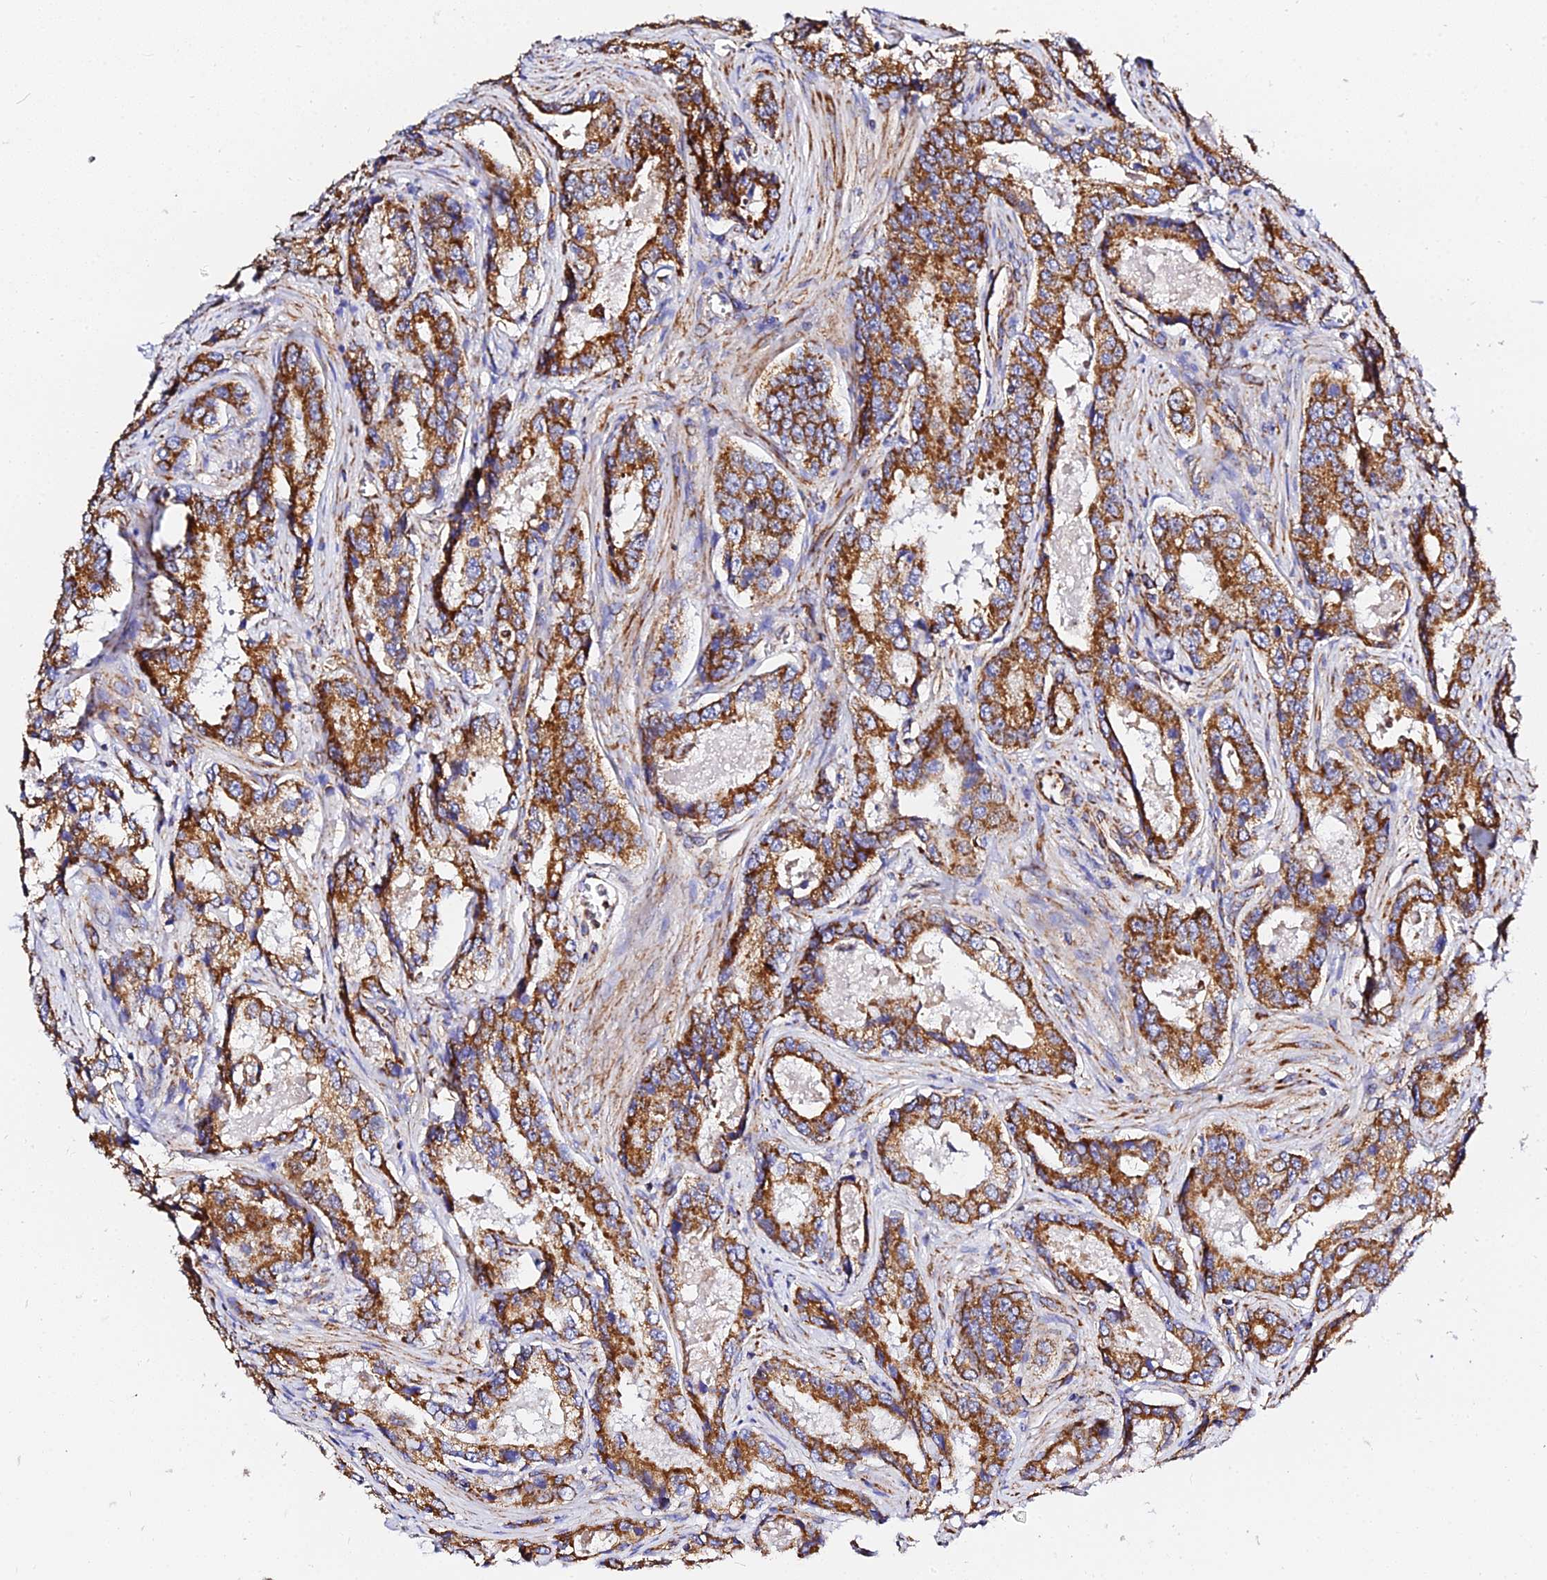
{"staining": {"intensity": "strong", "quantity": ">75%", "location": "cytoplasmic/membranous"}, "tissue": "prostate cancer", "cell_type": "Tumor cells", "image_type": "cancer", "snomed": [{"axis": "morphology", "description": "Adenocarcinoma, Low grade"}, {"axis": "topography", "description": "Prostate"}], "caption": "Protein staining shows strong cytoplasmic/membranous staining in approximately >75% of tumor cells in low-grade adenocarcinoma (prostate).", "gene": "ZNF573", "patient": {"sex": "male", "age": 68}}